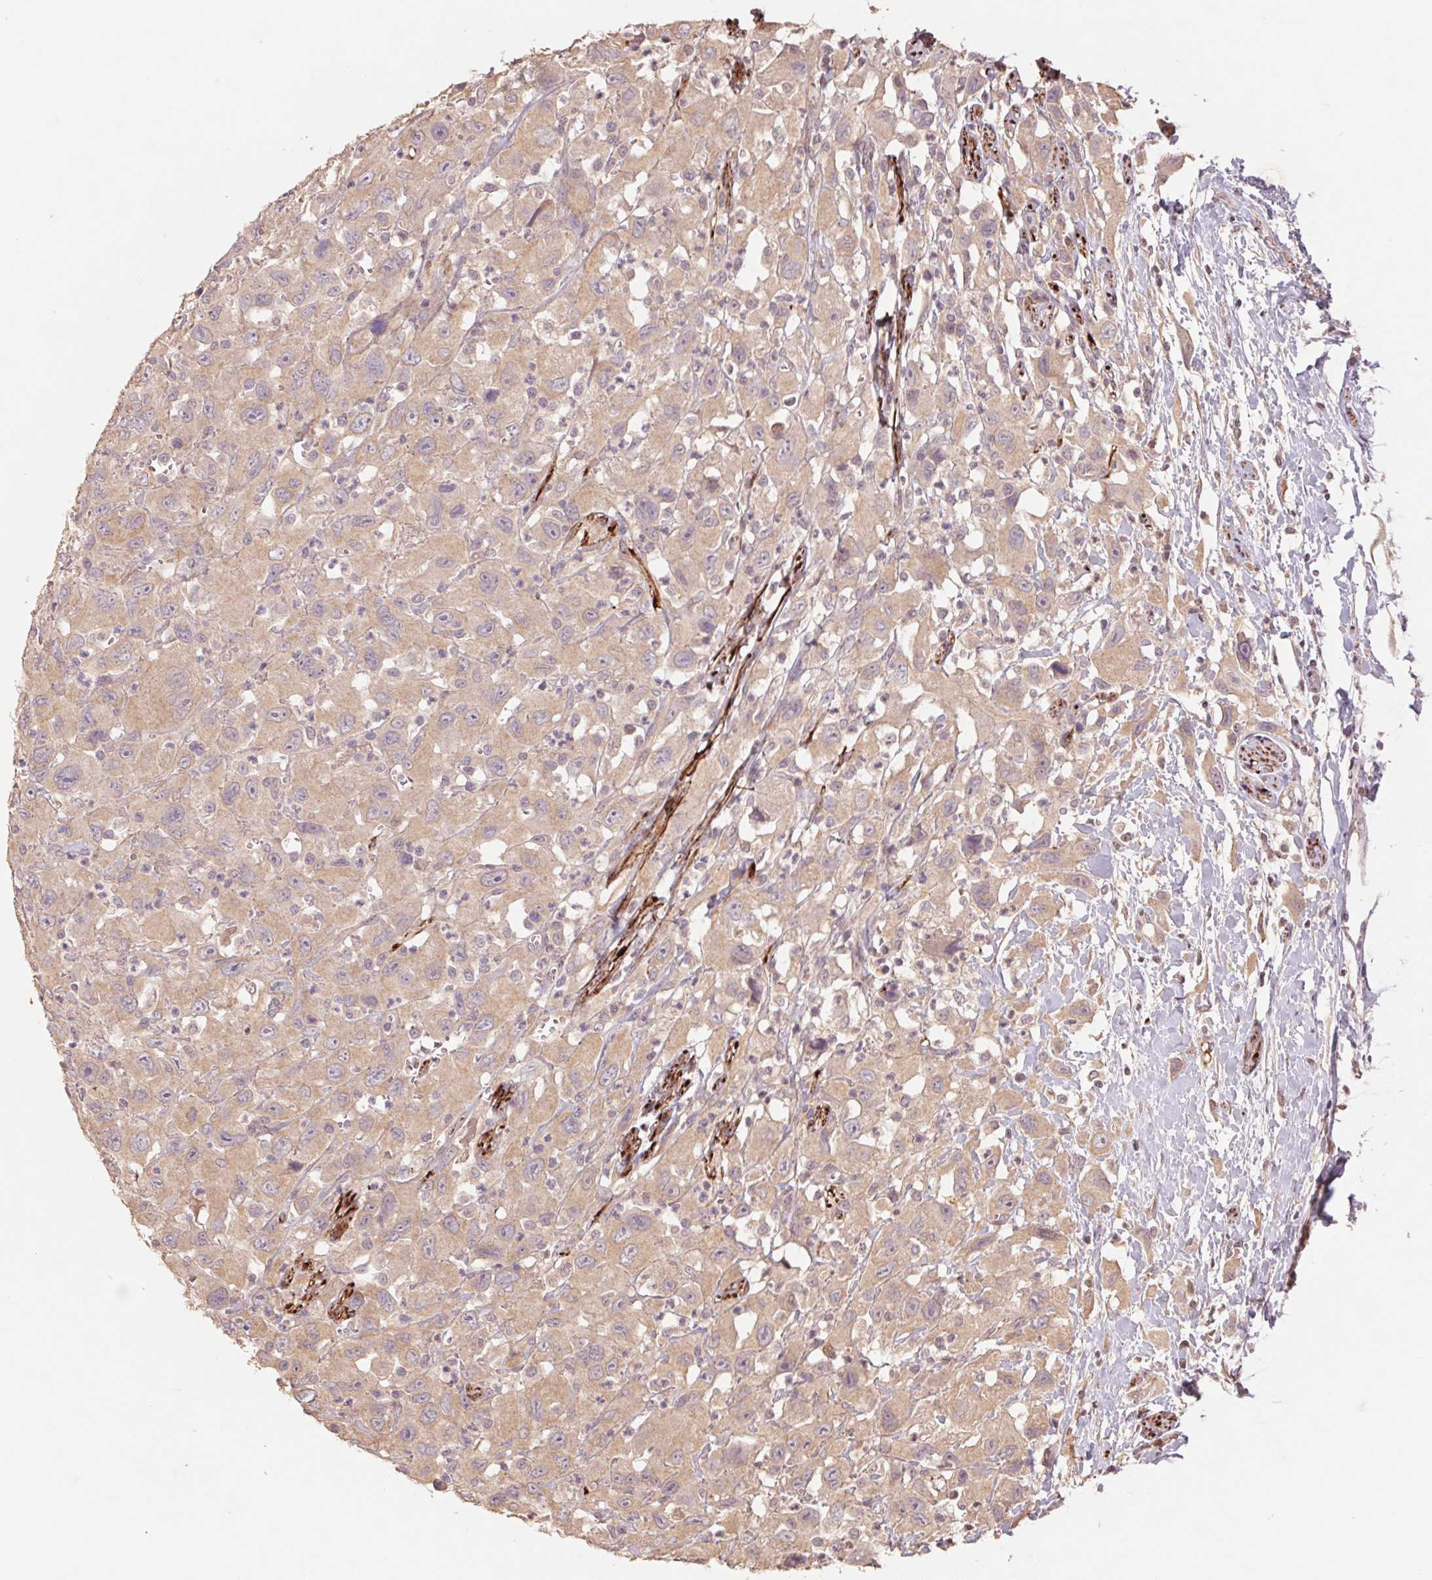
{"staining": {"intensity": "moderate", "quantity": ">75%", "location": "cytoplasmic/membranous"}, "tissue": "head and neck cancer", "cell_type": "Tumor cells", "image_type": "cancer", "snomed": [{"axis": "morphology", "description": "Squamous cell carcinoma, NOS"}, {"axis": "morphology", "description": "Squamous cell carcinoma, metastatic, NOS"}, {"axis": "topography", "description": "Oral tissue"}, {"axis": "topography", "description": "Head-Neck"}], "caption": "Protein analysis of head and neck squamous cell carcinoma tissue demonstrates moderate cytoplasmic/membranous staining in about >75% of tumor cells.", "gene": "GRM2", "patient": {"sex": "female", "age": 85}}